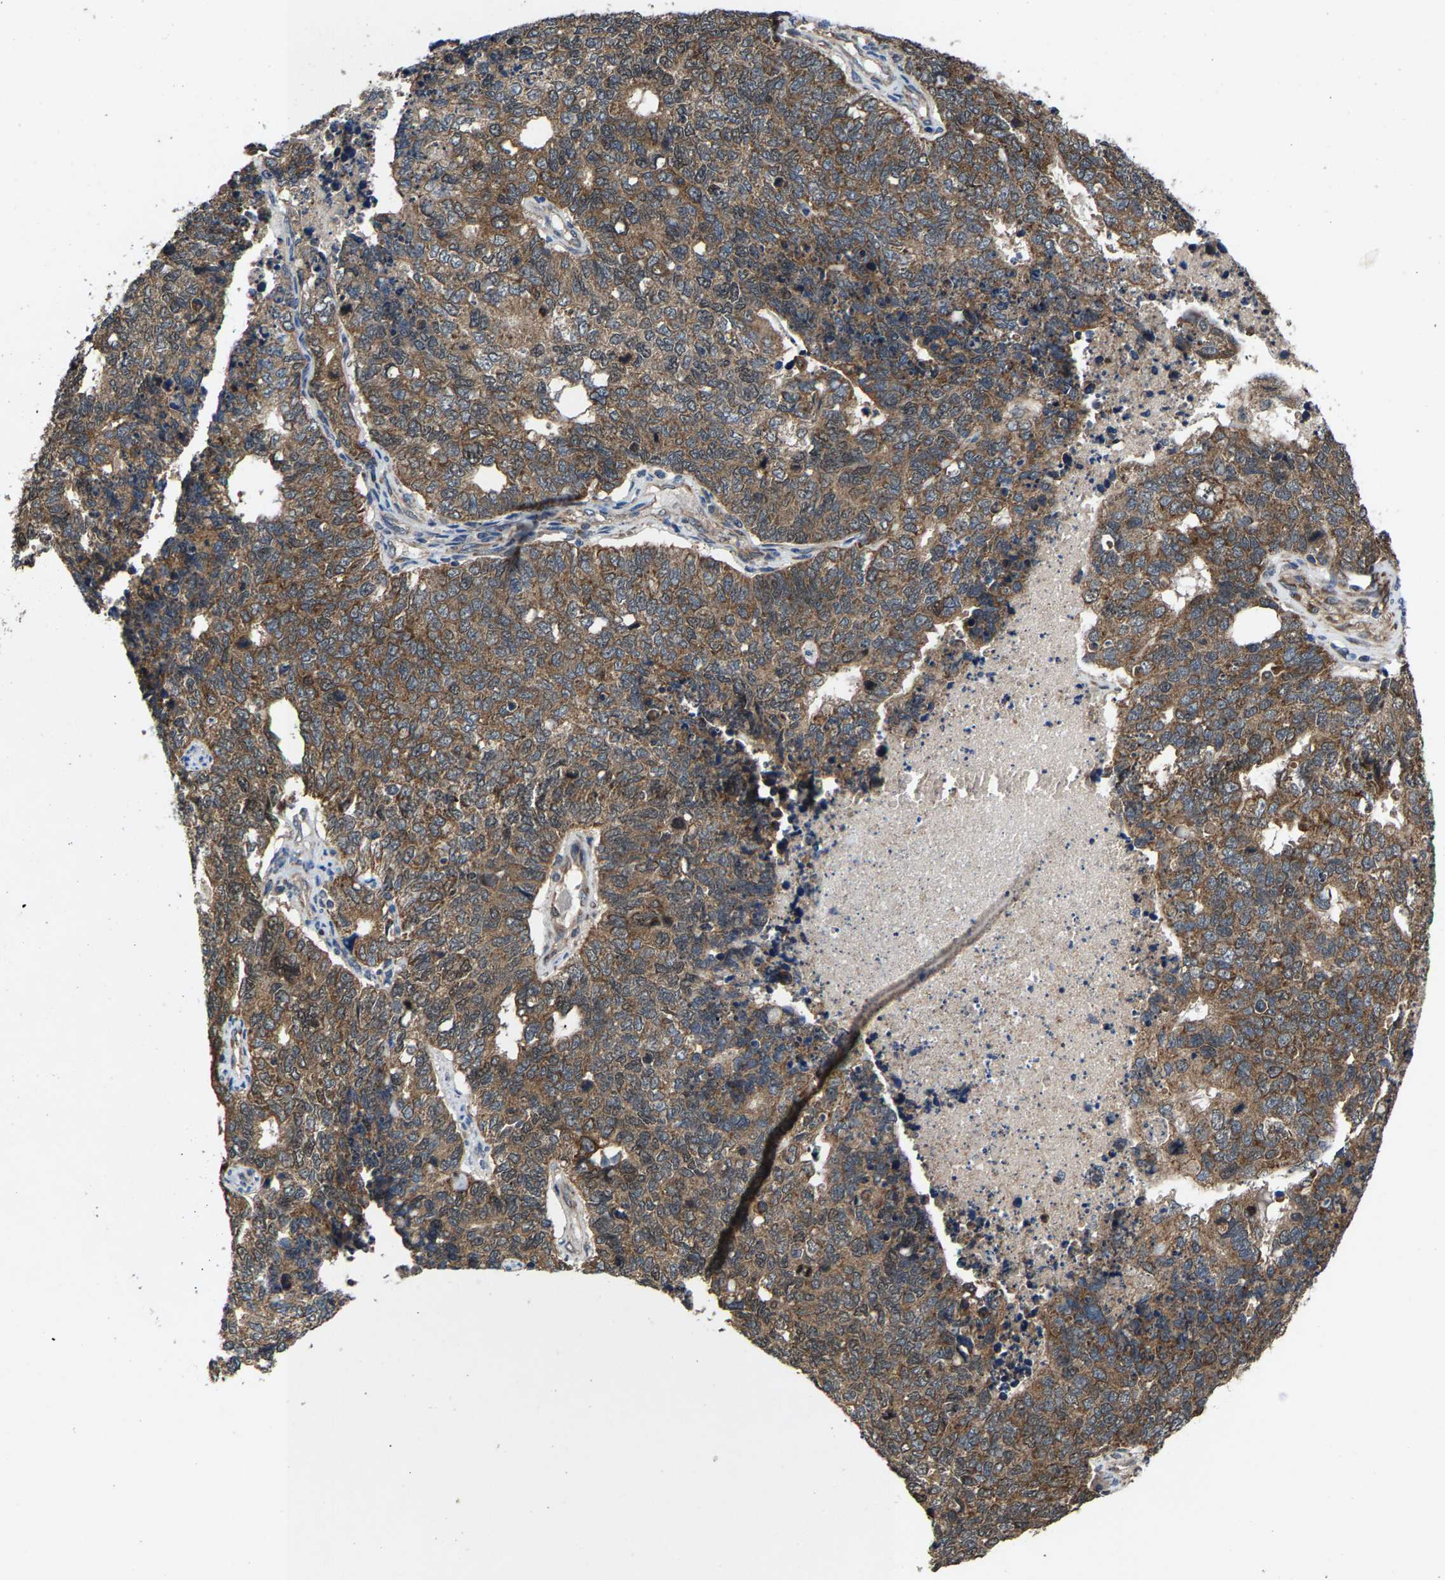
{"staining": {"intensity": "moderate", "quantity": ">75%", "location": "cytoplasmic/membranous"}, "tissue": "cervical cancer", "cell_type": "Tumor cells", "image_type": "cancer", "snomed": [{"axis": "morphology", "description": "Squamous cell carcinoma, NOS"}, {"axis": "topography", "description": "Cervix"}], "caption": "Protein staining shows moderate cytoplasmic/membranous positivity in approximately >75% of tumor cells in cervical cancer (squamous cell carcinoma). (DAB (3,3'-diaminobenzidine) IHC, brown staining for protein, blue staining for nuclei).", "gene": "PDP1", "patient": {"sex": "female", "age": 63}}